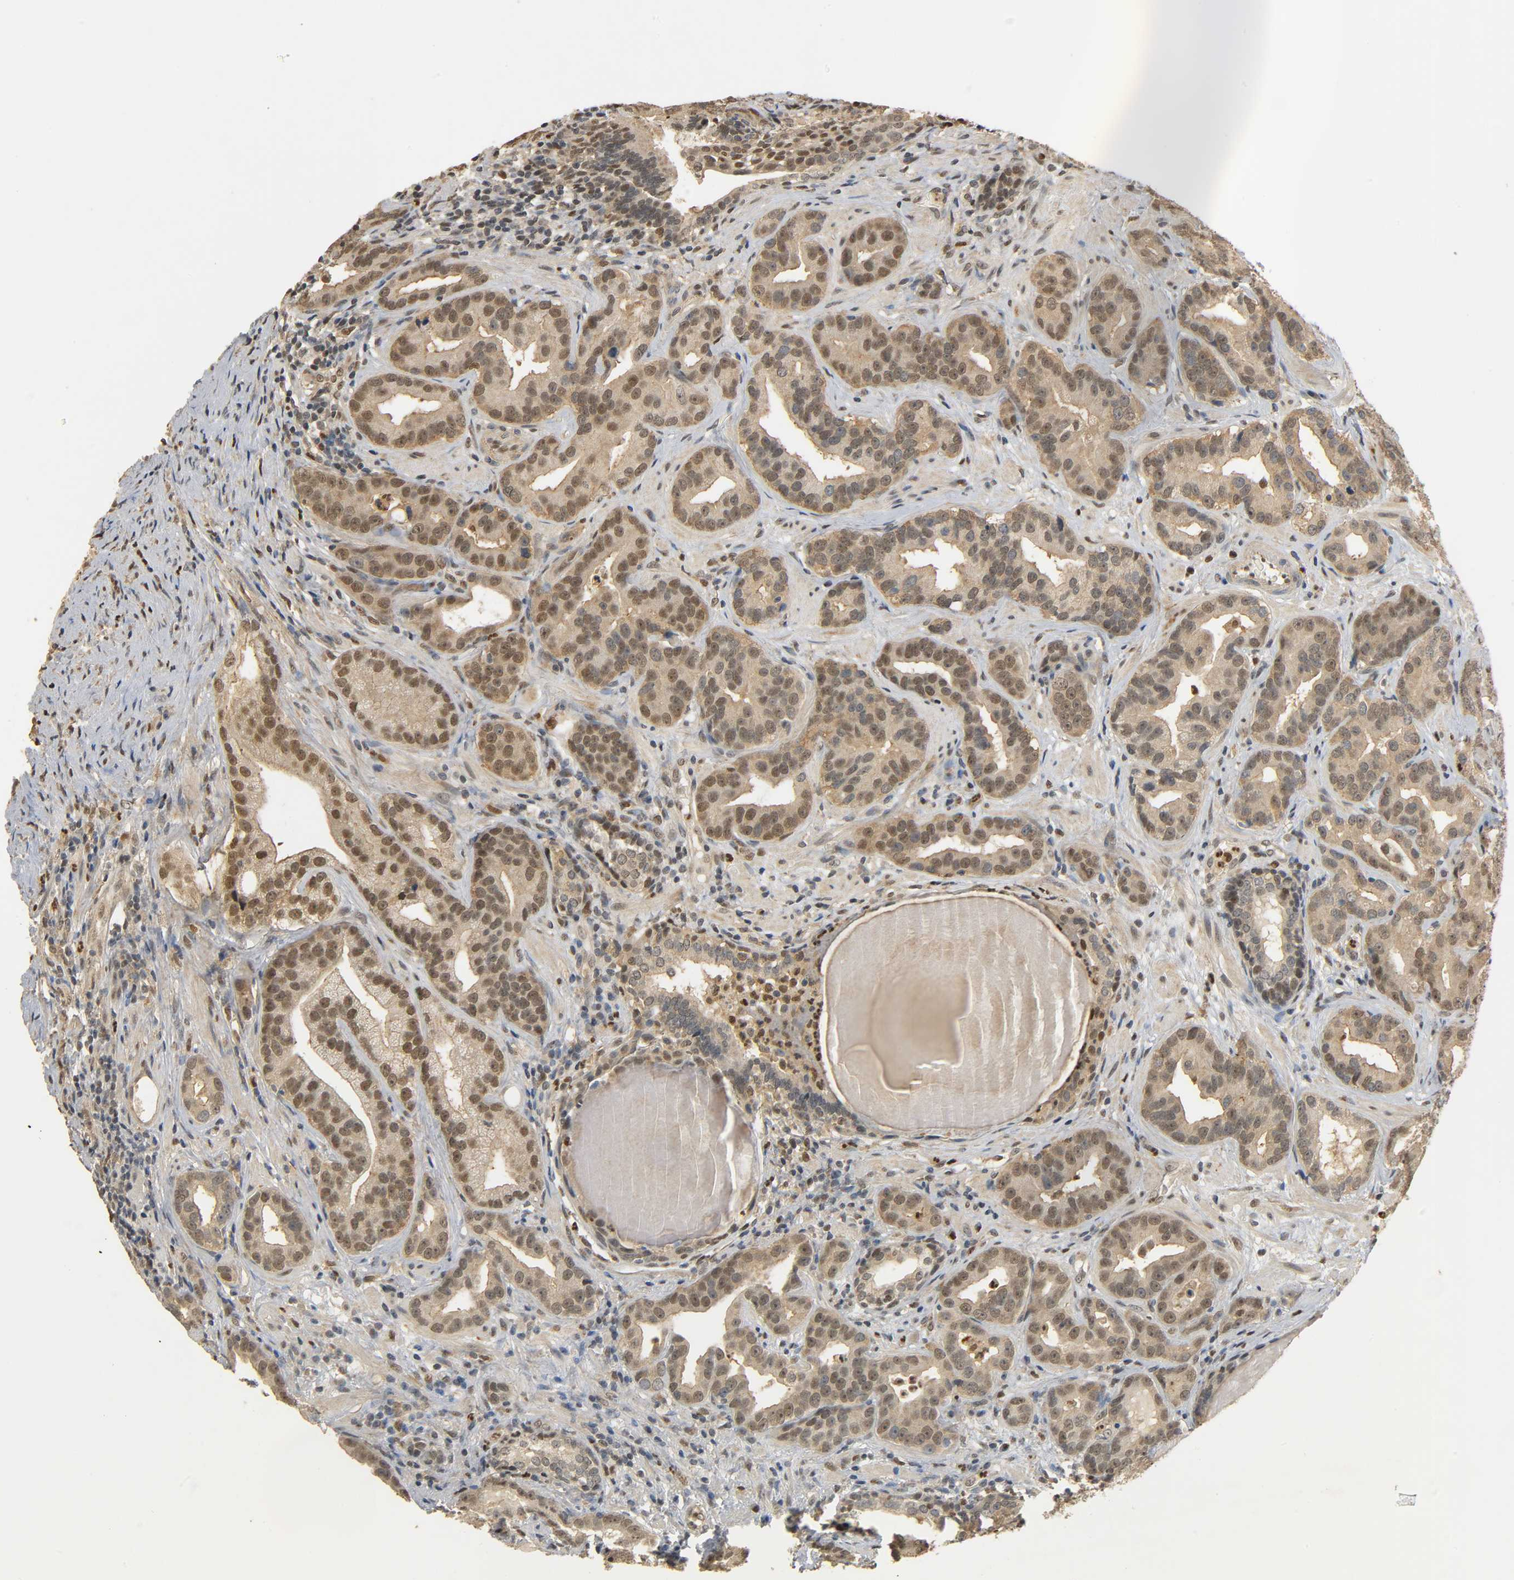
{"staining": {"intensity": "weak", "quantity": ">75%", "location": "cytoplasmic/membranous"}, "tissue": "prostate cancer", "cell_type": "Tumor cells", "image_type": "cancer", "snomed": [{"axis": "morphology", "description": "Adenocarcinoma, Low grade"}, {"axis": "topography", "description": "Prostate"}], "caption": "IHC of human low-grade adenocarcinoma (prostate) demonstrates low levels of weak cytoplasmic/membranous expression in approximately >75% of tumor cells. The staining was performed using DAB (3,3'-diaminobenzidine), with brown indicating positive protein expression. Nuclei are stained blue with hematoxylin.", "gene": "ZFPM2", "patient": {"sex": "male", "age": 59}}